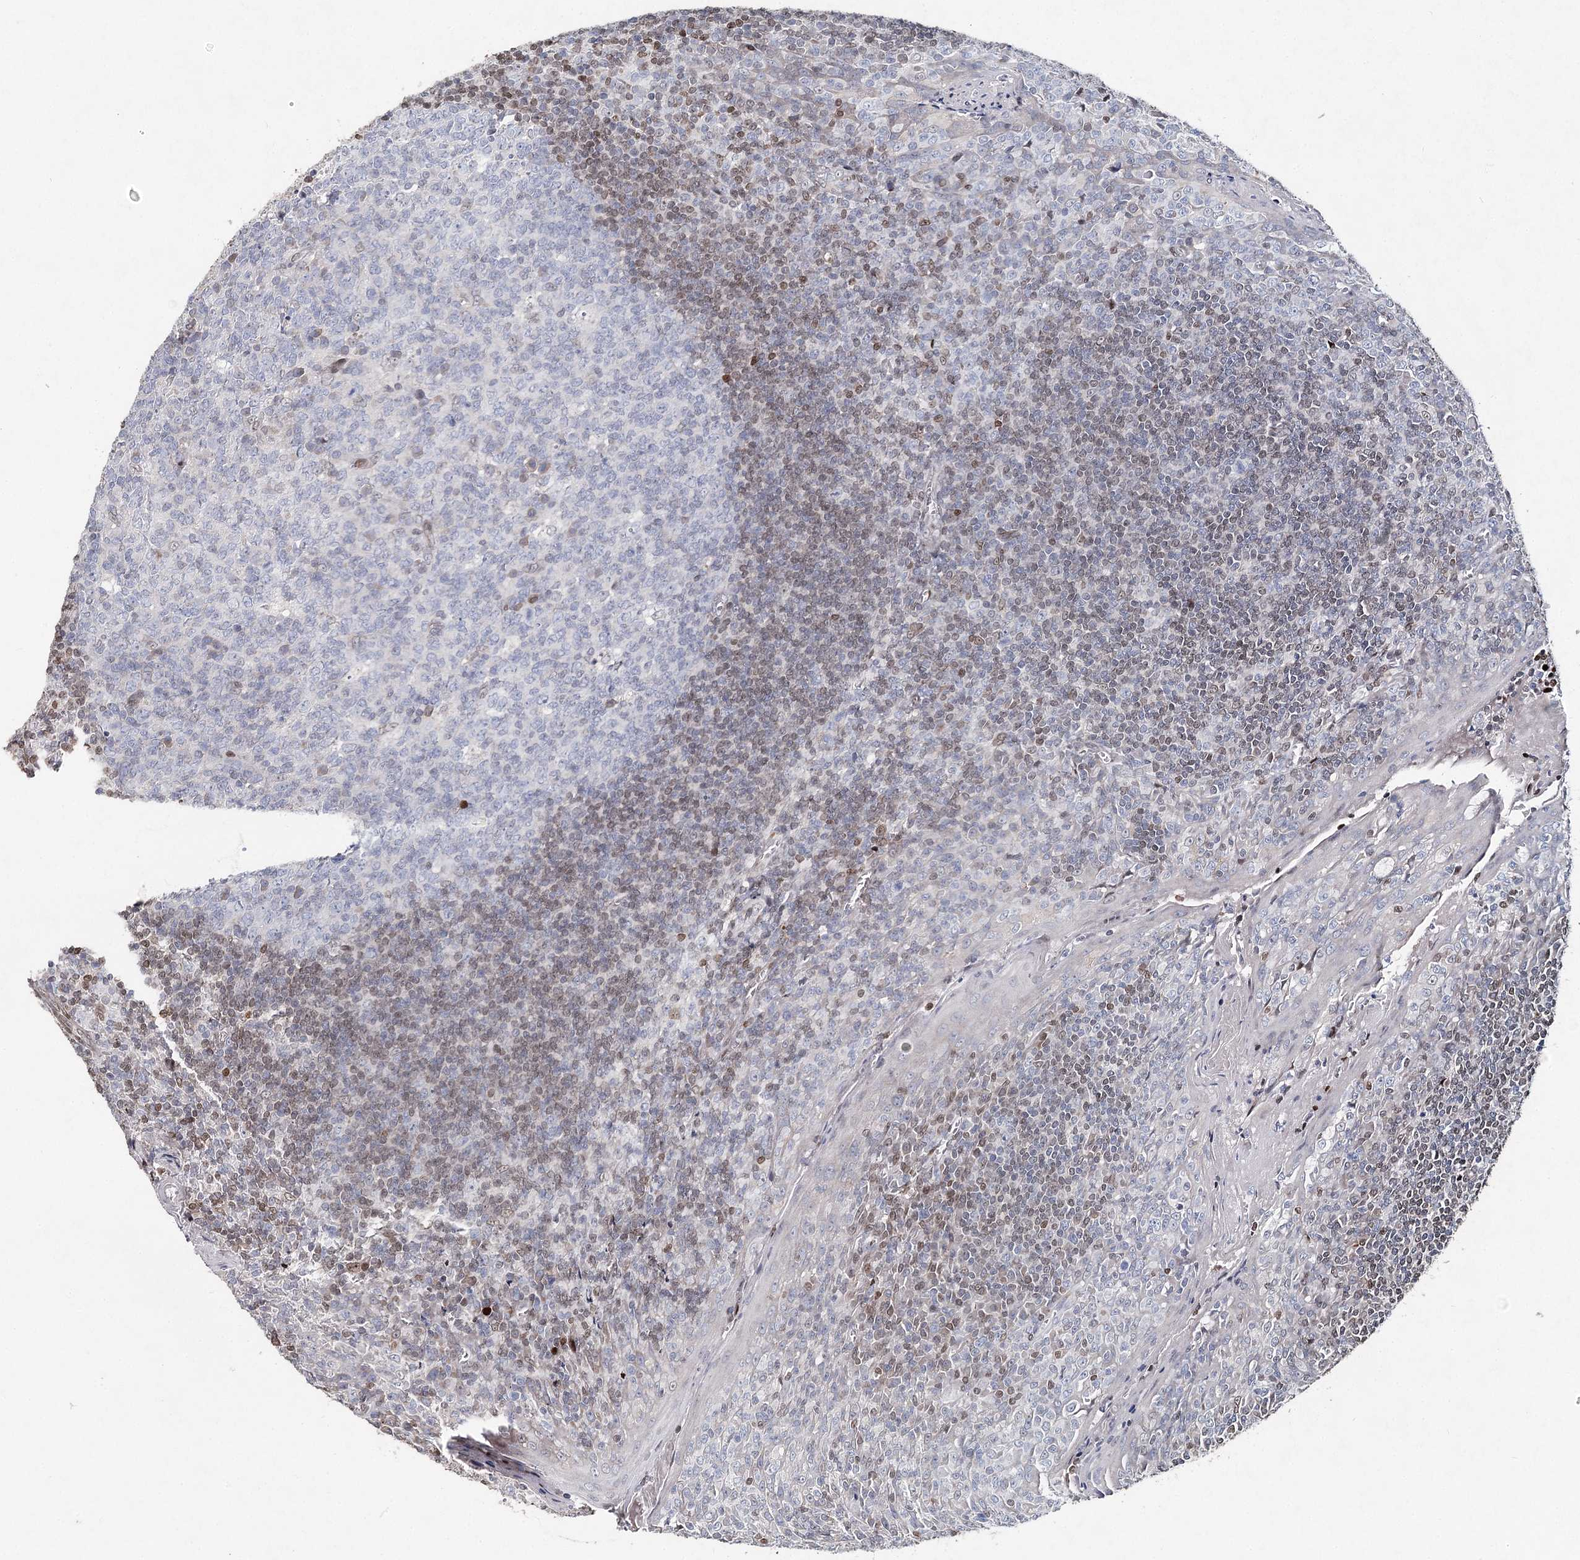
{"staining": {"intensity": "negative", "quantity": "none", "location": "none"}, "tissue": "tonsil", "cell_type": "Germinal center cells", "image_type": "normal", "snomed": [{"axis": "morphology", "description": "Normal tissue, NOS"}, {"axis": "topography", "description": "Tonsil"}], "caption": "This is an IHC micrograph of unremarkable human tonsil. There is no positivity in germinal center cells.", "gene": "FRMD4A", "patient": {"sex": "male", "age": 27}}